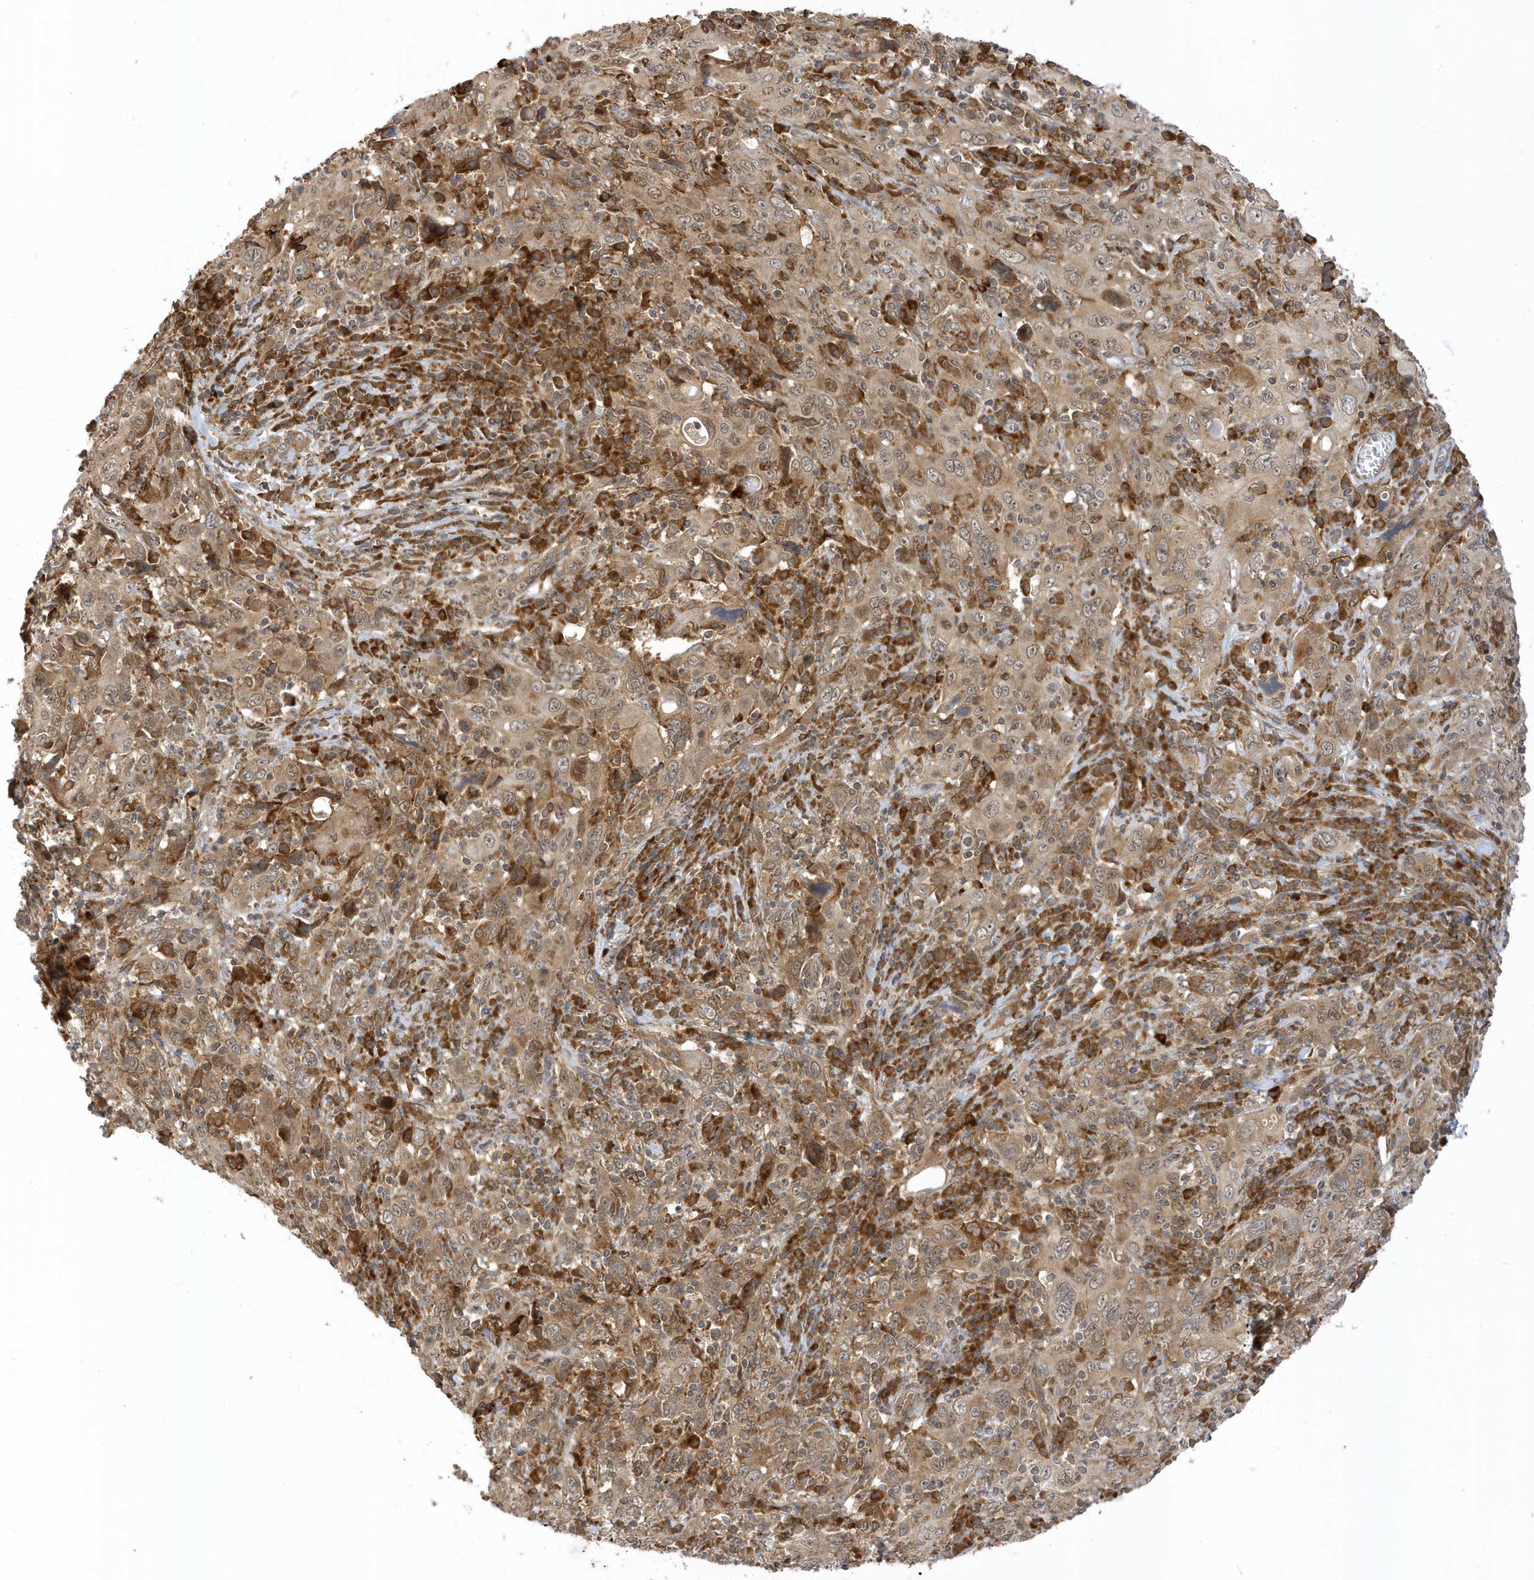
{"staining": {"intensity": "moderate", "quantity": ">75%", "location": "cytoplasmic/membranous"}, "tissue": "cervical cancer", "cell_type": "Tumor cells", "image_type": "cancer", "snomed": [{"axis": "morphology", "description": "Squamous cell carcinoma, NOS"}, {"axis": "topography", "description": "Cervix"}], "caption": "High-power microscopy captured an IHC image of cervical cancer (squamous cell carcinoma), revealing moderate cytoplasmic/membranous staining in approximately >75% of tumor cells.", "gene": "METTL21A", "patient": {"sex": "female", "age": 46}}